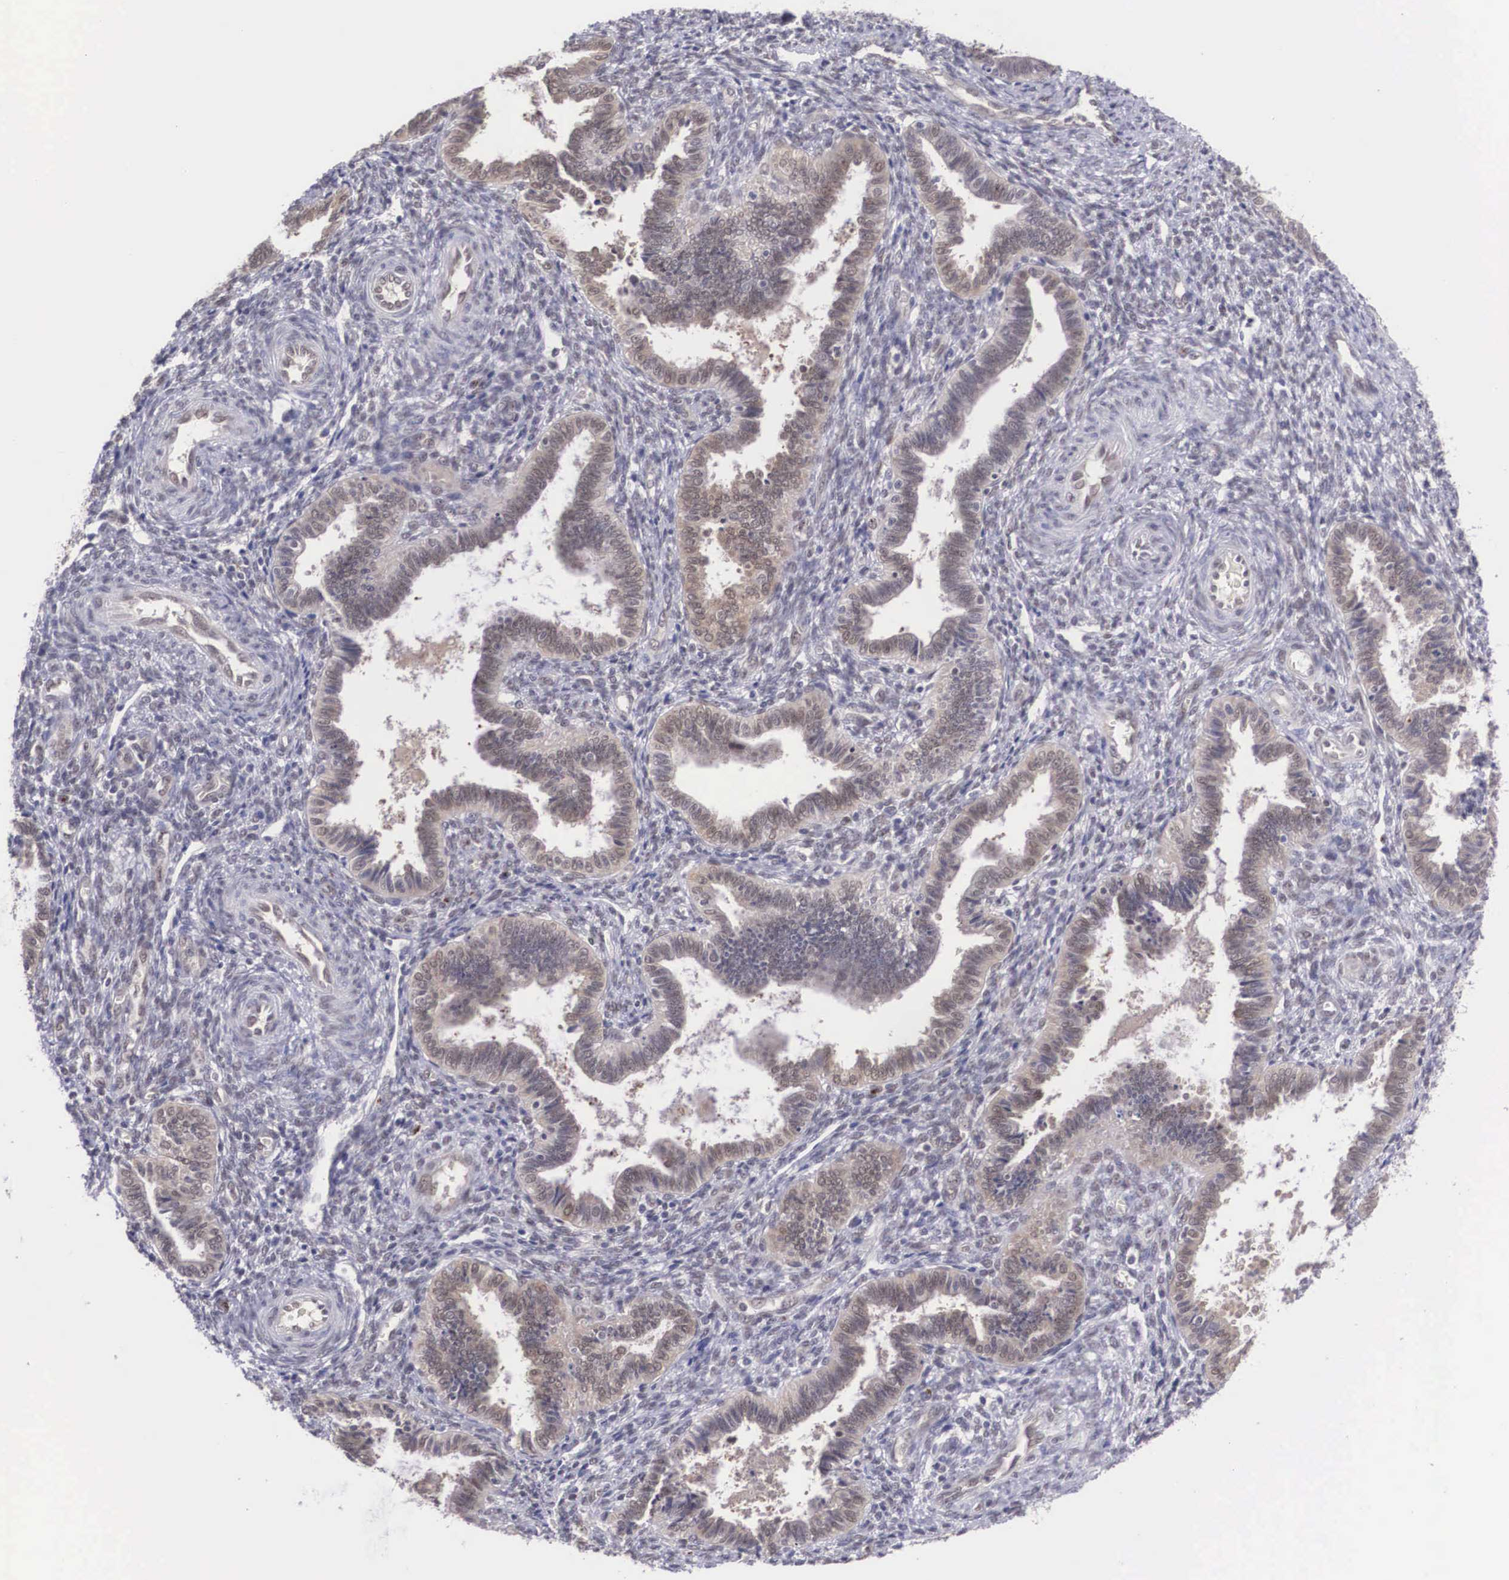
{"staining": {"intensity": "weak", "quantity": "<25%", "location": "cytoplasmic/membranous,nuclear"}, "tissue": "endometrium", "cell_type": "Cells in endometrial stroma", "image_type": "normal", "snomed": [{"axis": "morphology", "description": "Normal tissue, NOS"}, {"axis": "topography", "description": "Endometrium"}], "caption": "This is a micrograph of immunohistochemistry (IHC) staining of normal endometrium, which shows no expression in cells in endometrial stroma.", "gene": "NINL", "patient": {"sex": "female", "age": 36}}